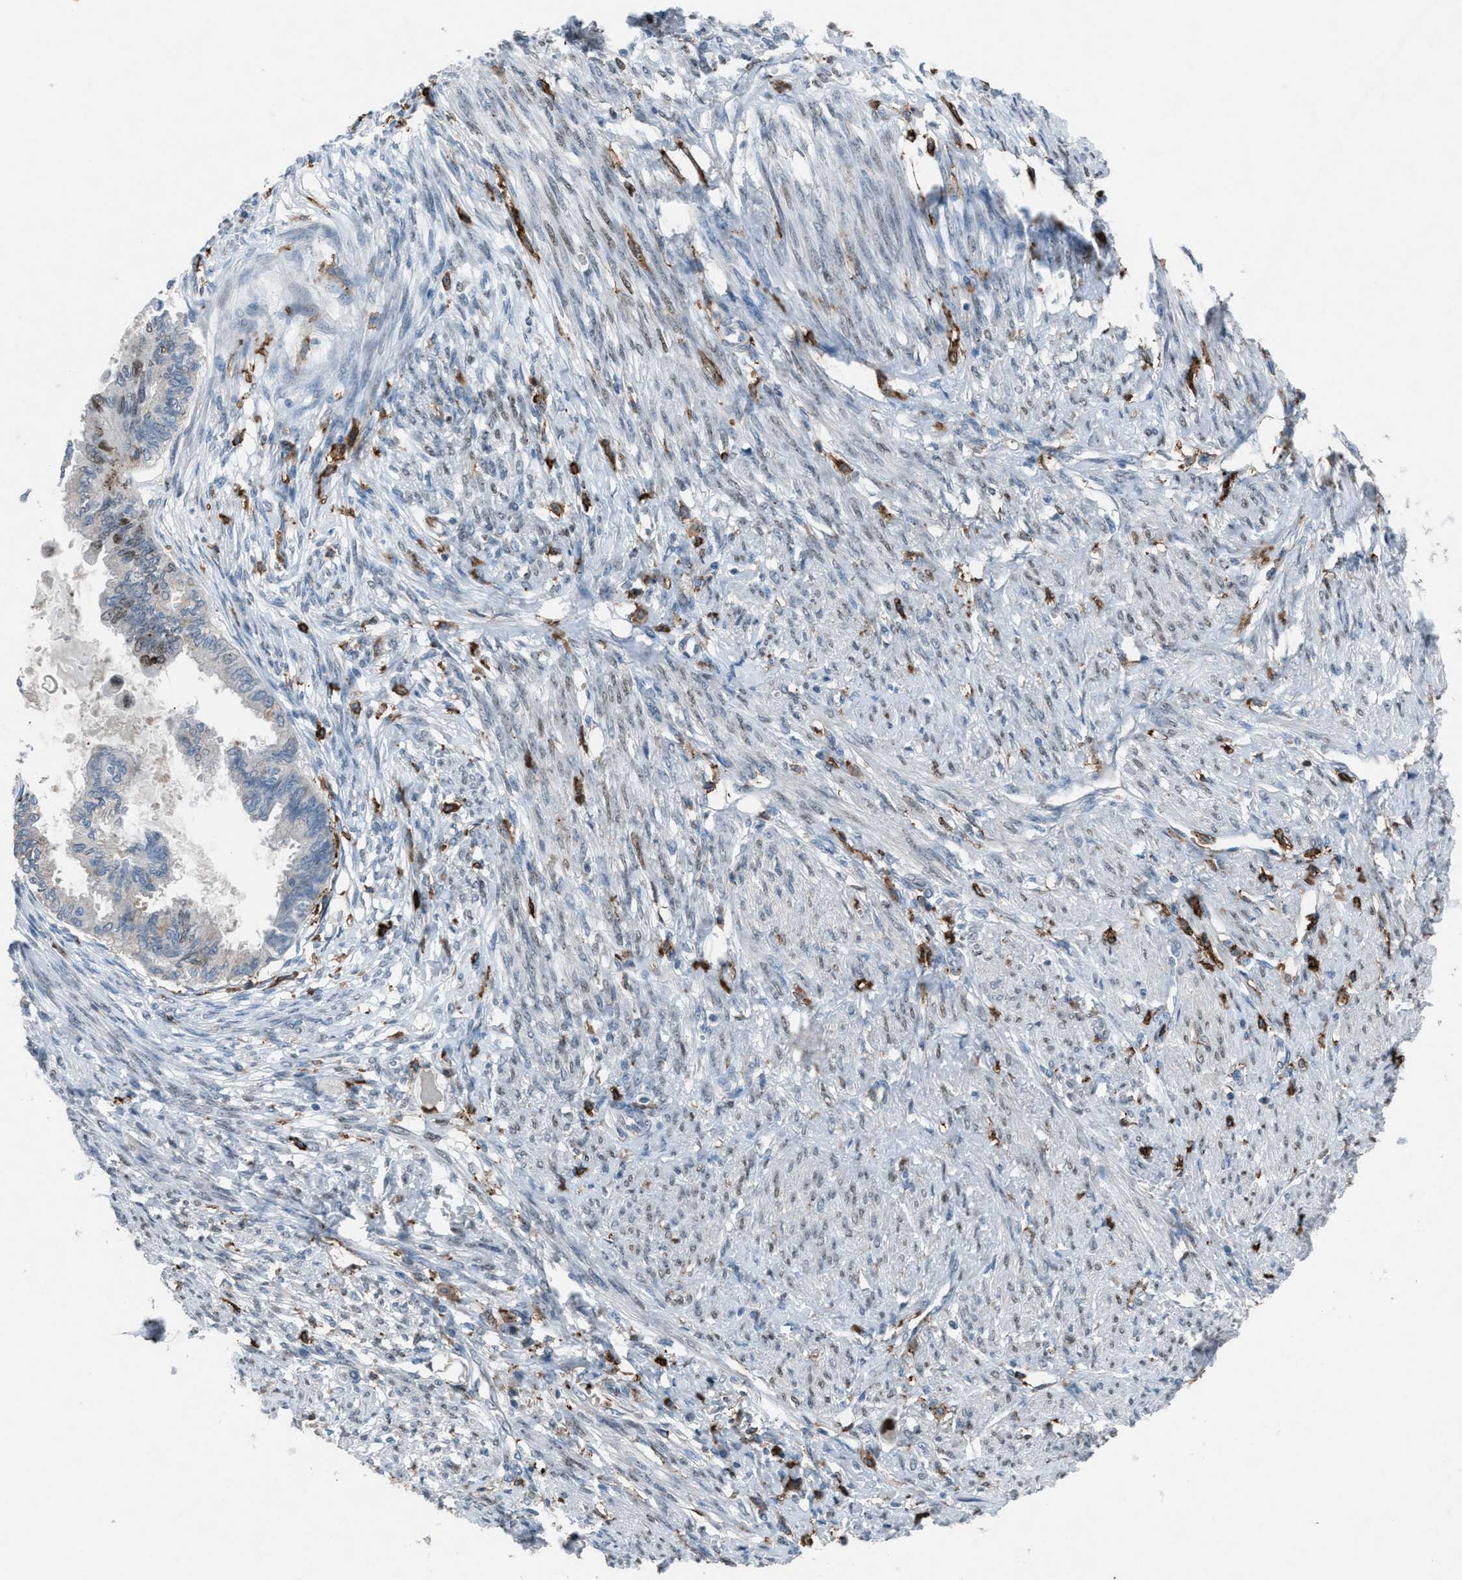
{"staining": {"intensity": "negative", "quantity": "none", "location": "none"}, "tissue": "cervical cancer", "cell_type": "Tumor cells", "image_type": "cancer", "snomed": [{"axis": "morphology", "description": "Normal tissue, NOS"}, {"axis": "morphology", "description": "Adenocarcinoma, NOS"}, {"axis": "topography", "description": "Cervix"}, {"axis": "topography", "description": "Endometrium"}], "caption": "An immunohistochemistry micrograph of cervical cancer (adenocarcinoma) is shown. There is no staining in tumor cells of cervical cancer (adenocarcinoma).", "gene": "FCER1G", "patient": {"sex": "female", "age": 86}}